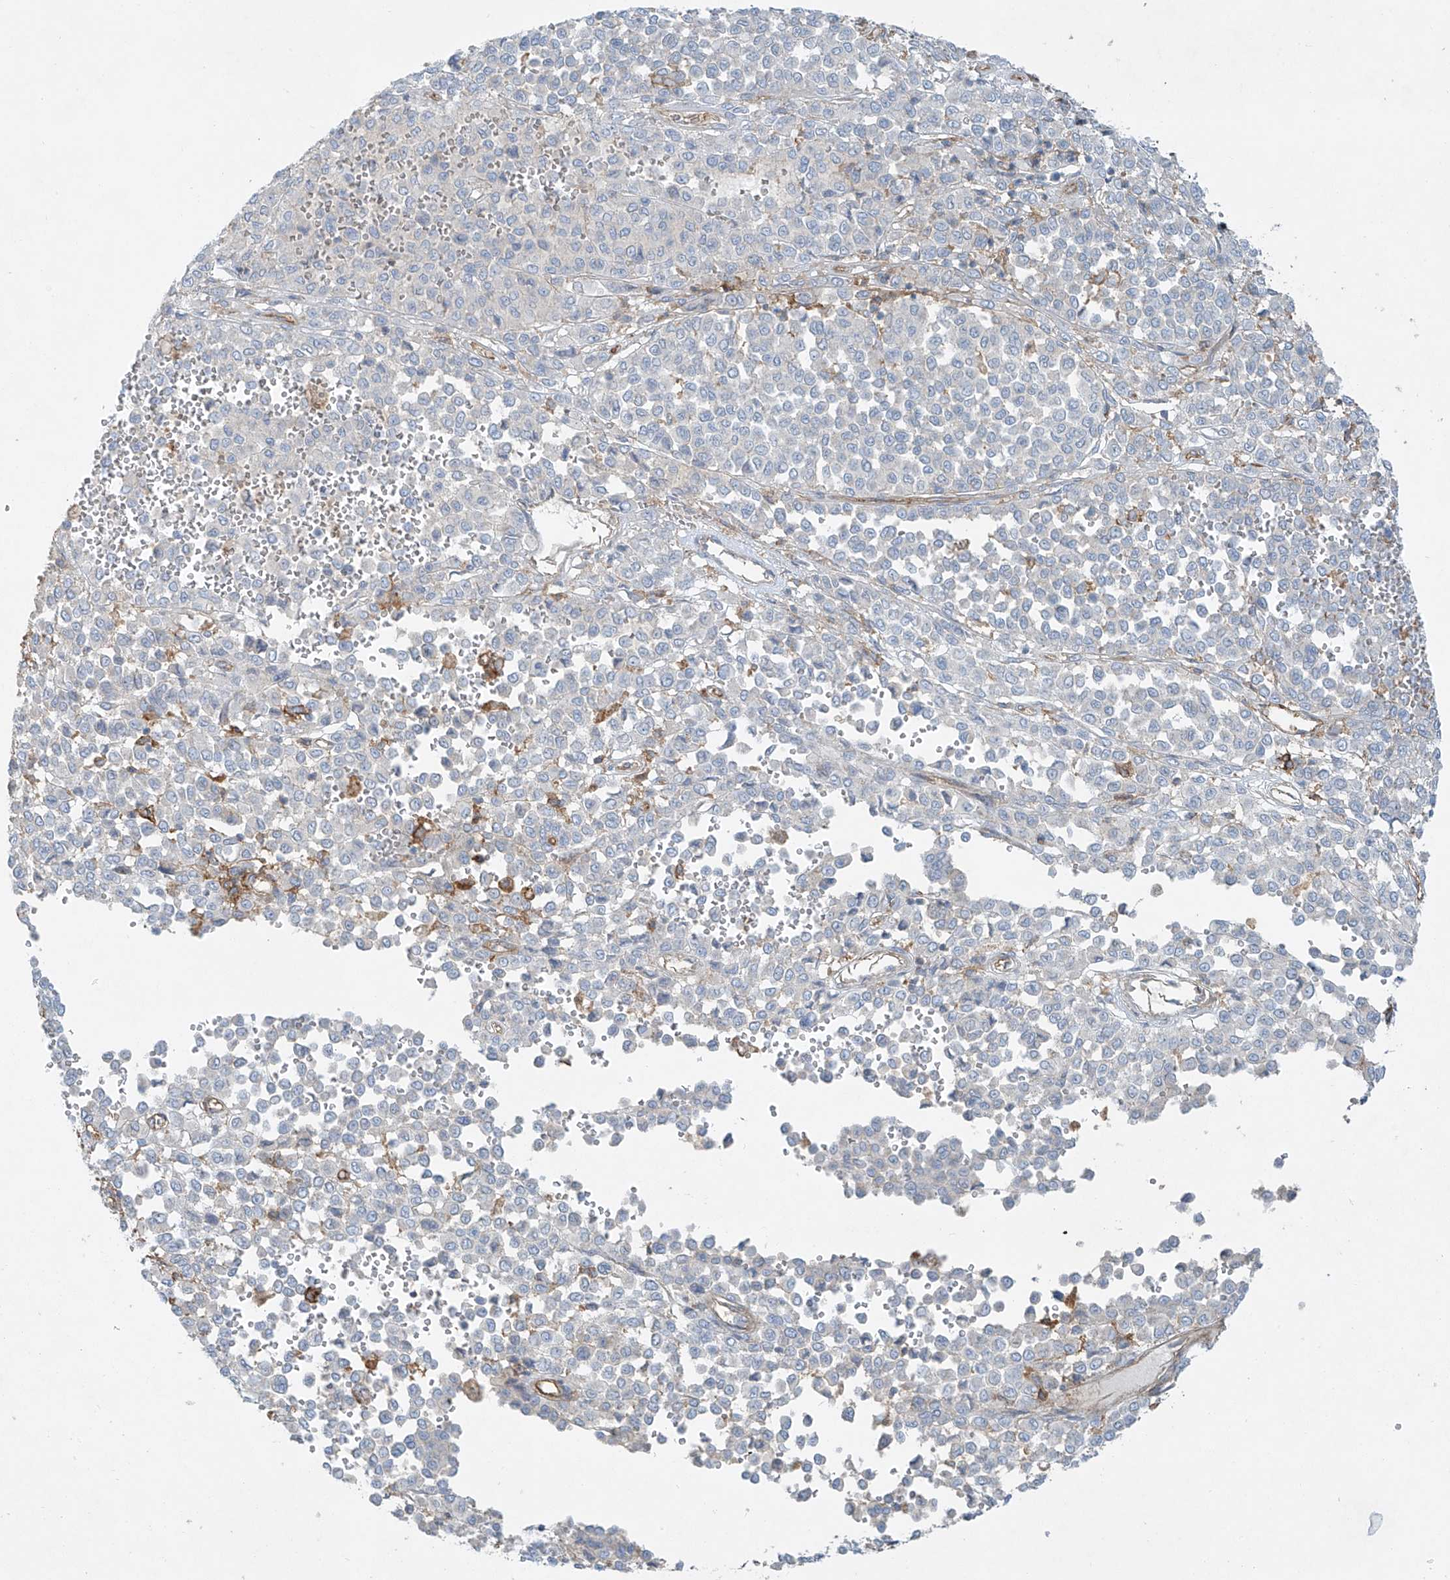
{"staining": {"intensity": "negative", "quantity": "none", "location": "none"}, "tissue": "melanoma", "cell_type": "Tumor cells", "image_type": "cancer", "snomed": [{"axis": "morphology", "description": "Malignant melanoma, Metastatic site"}, {"axis": "topography", "description": "Pancreas"}], "caption": "Malignant melanoma (metastatic site) was stained to show a protein in brown. There is no significant positivity in tumor cells.", "gene": "VAMP5", "patient": {"sex": "female", "age": 30}}